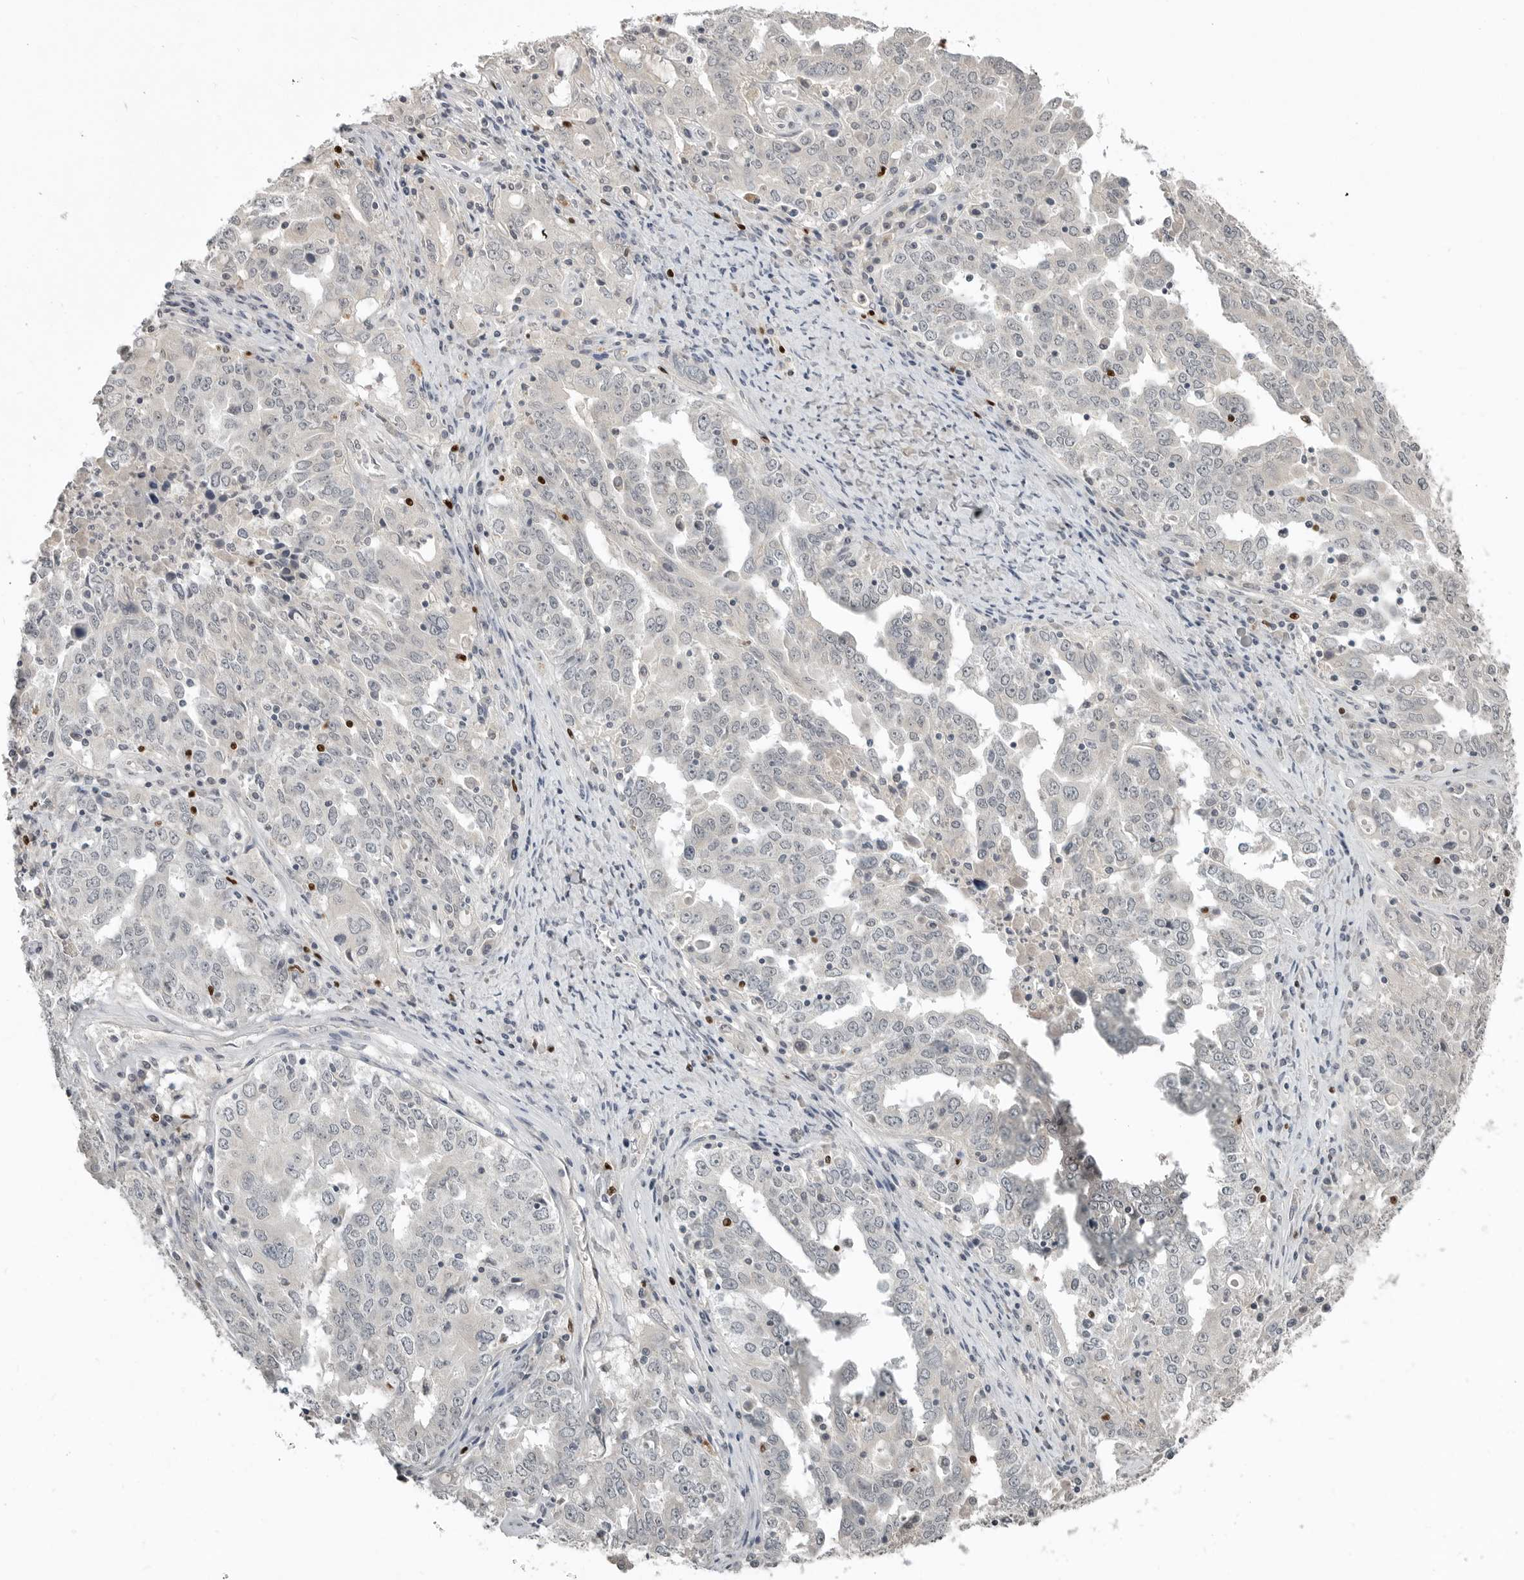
{"staining": {"intensity": "negative", "quantity": "none", "location": "none"}, "tissue": "ovarian cancer", "cell_type": "Tumor cells", "image_type": "cancer", "snomed": [{"axis": "morphology", "description": "Carcinoma, endometroid"}, {"axis": "topography", "description": "Ovary"}], "caption": "DAB immunohistochemical staining of ovarian endometroid carcinoma shows no significant staining in tumor cells.", "gene": "FOXP3", "patient": {"sex": "female", "age": 62}}